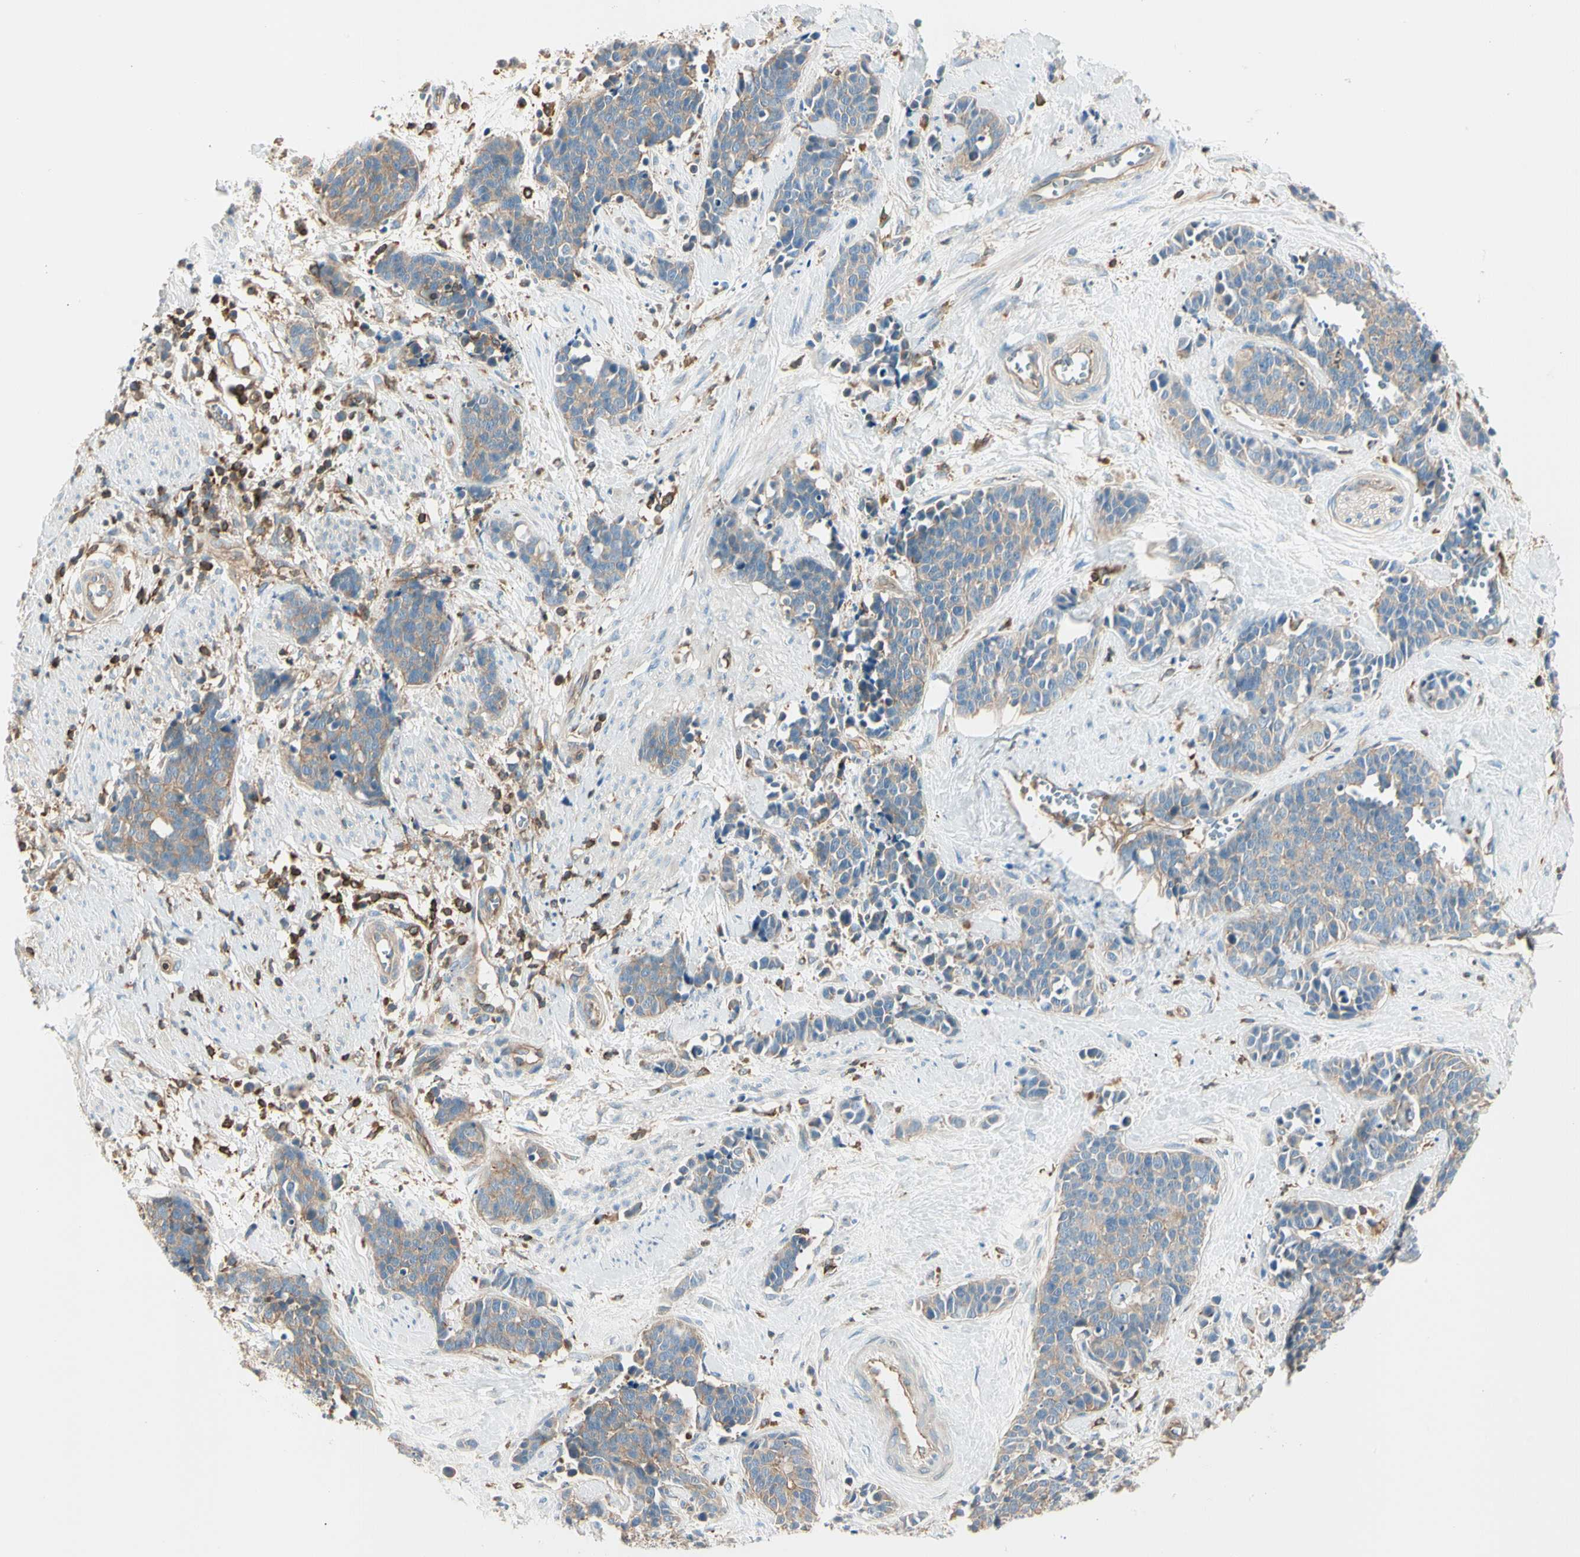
{"staining": {"intensity": "weak", "quantity": ">75%", "location": "cytoplasmic/membranous"}, "tissue": "cervical cancer", "cell_type": "Tumor cells", "image_type": "cancer", "snomed": [{"axis": "morphology", "description": "Squamous cell carcinoma, NOS"}, {"axis": "topography", "description": "Cervix"}], "caption": "This is an image of IHC staining of cervical cancer (squamous cell carcinoma), which shows weak staining in the cytoplasmic/membranous of tumor cells.", "gene": "CAPZA2", "patient": {"sex": "female", "age": 35}}